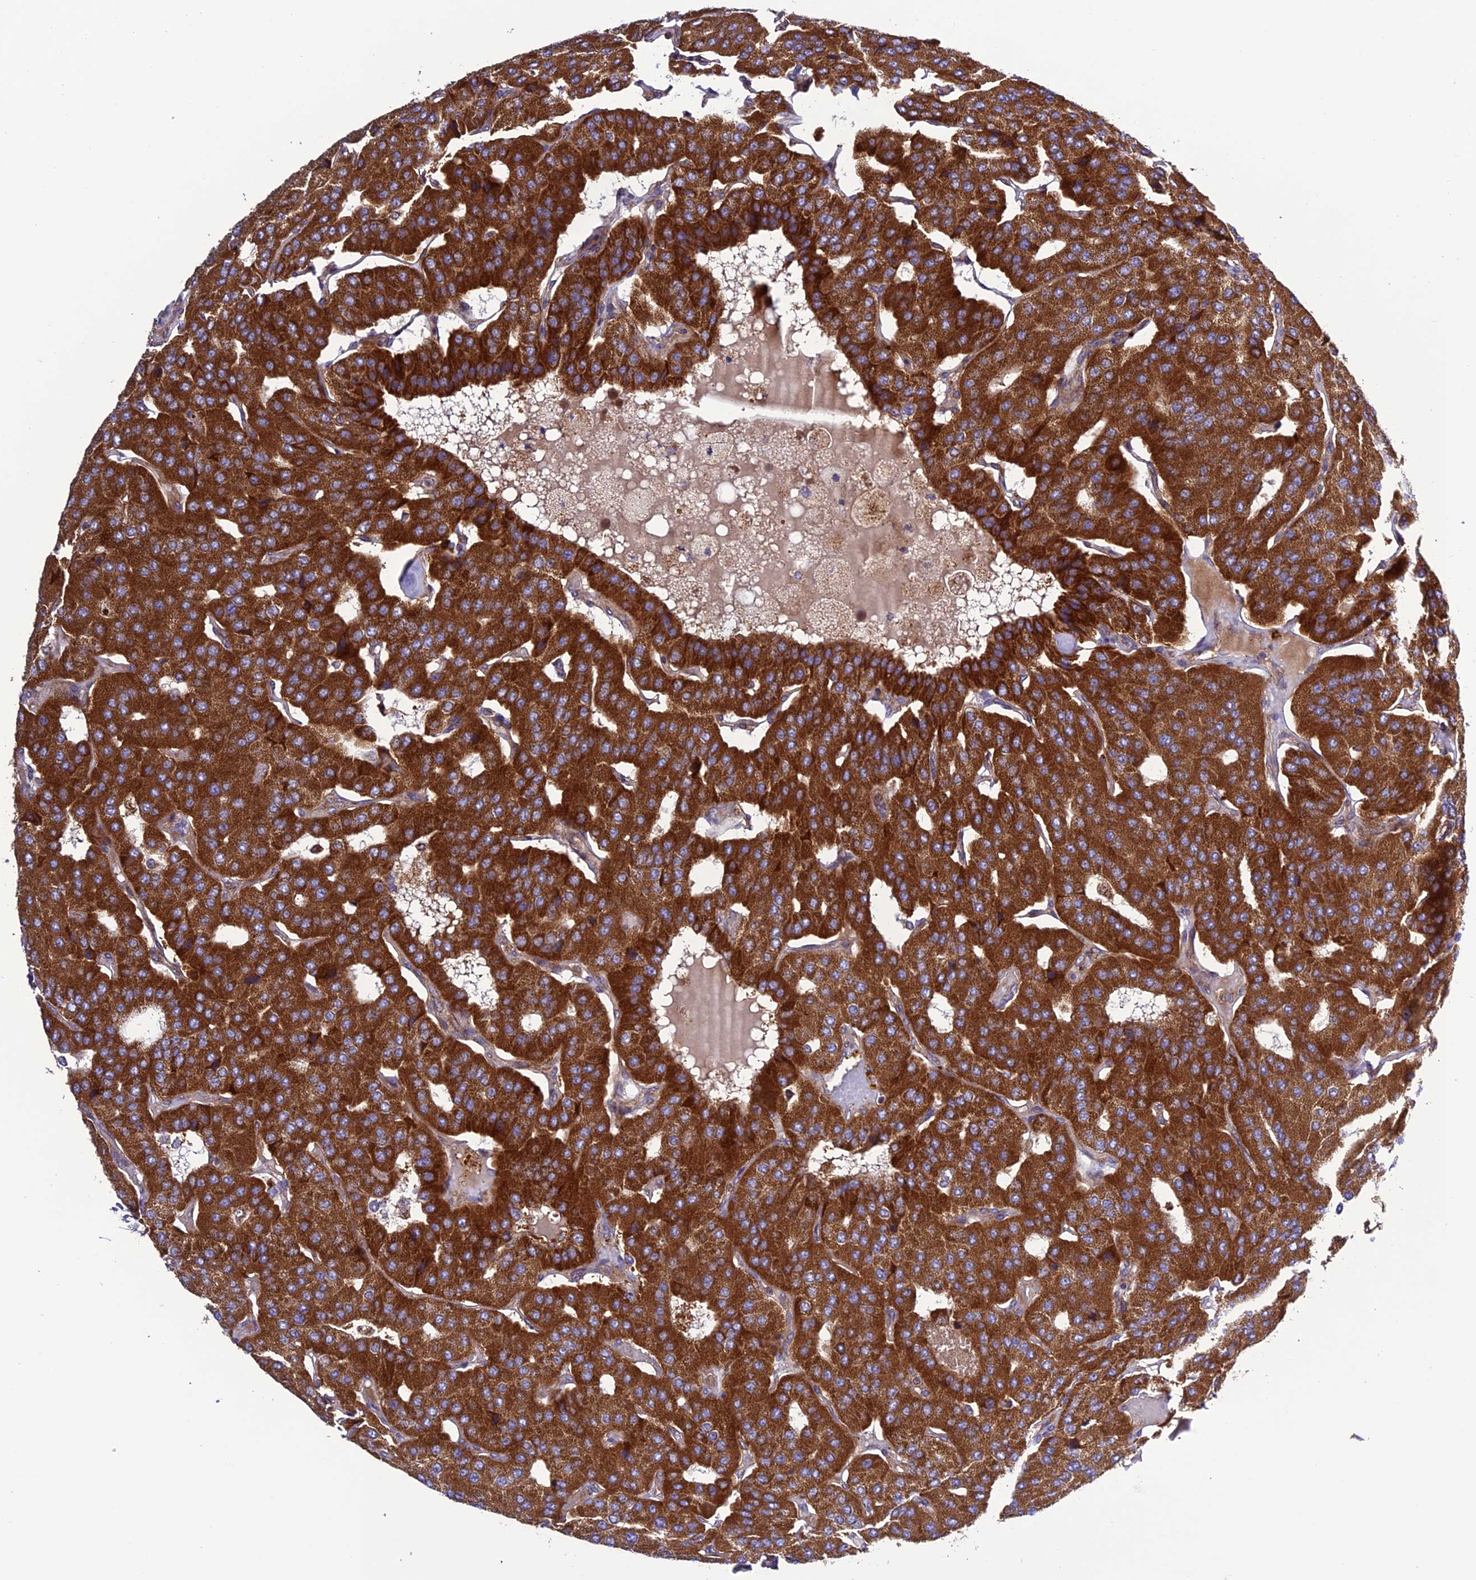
{"staining": {"intensity": "strong", "quantity": ">75%", "location": "cytoplasmic/membranous"}, "tissue": "parathyroid gland", "cell_type": "Glandular cells", "image_type": "normal", "snomed": [{"axis": "morphology", "description": "Normal tissue, NOS"}, {"axis": "morphology", "description": "Adenoma, NOS"}, {"axis": "topography", "description": "Parathyroid gland"}], "caption": "This is an image of immunohistochemistry (IHC) staining of benign parathyroid gland, which shows strong expression in the cytoplasmic/membranous of glandular cells.", "gene": "MRPS9", "patient": {"sex": "female", "age": 86}}